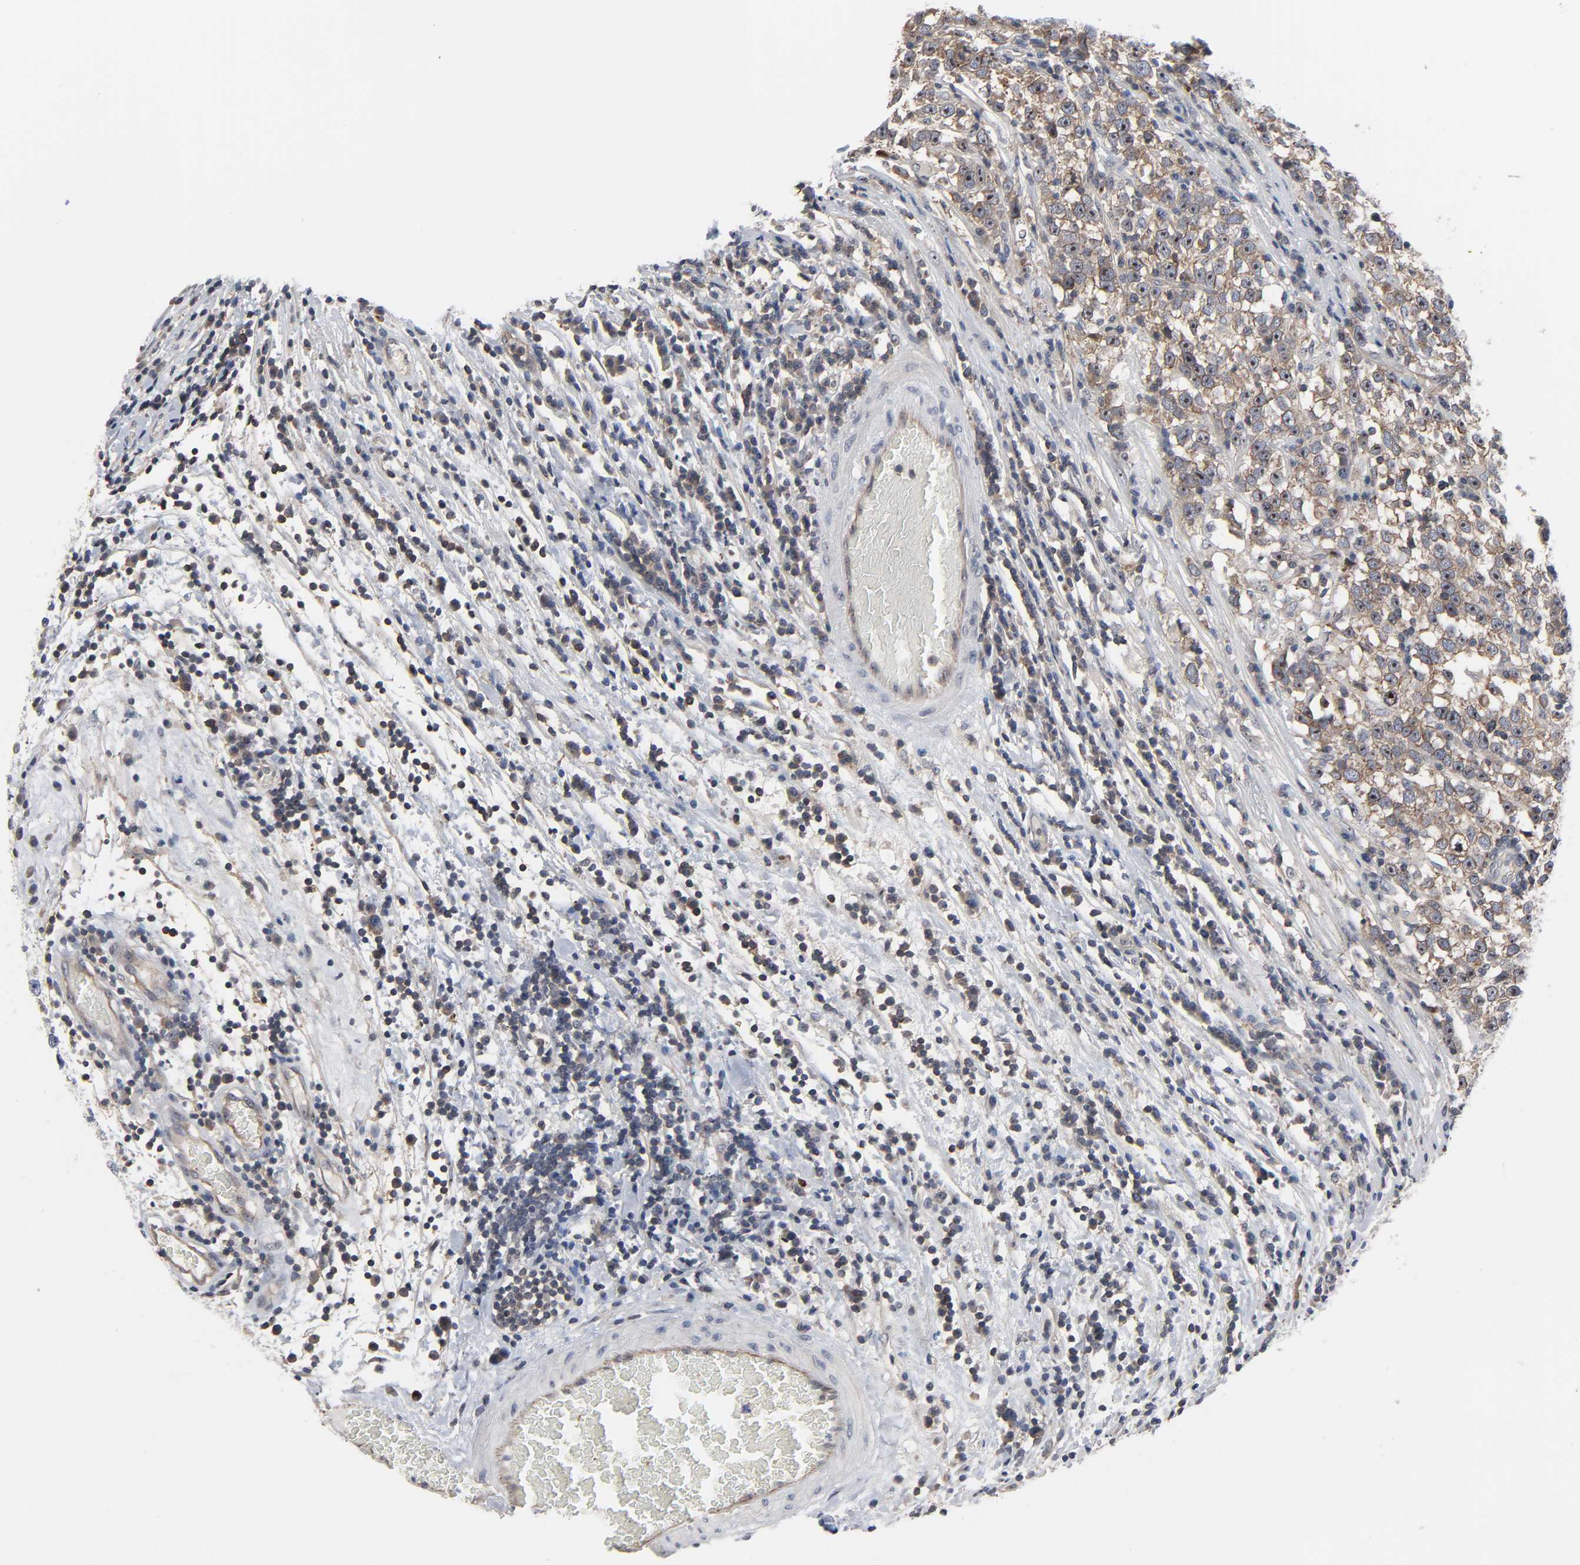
{"staining": {"intensity": "moderate", "quantity": ">75%", "location": "cytoplasmic/membranous,nuclear"}, "tissue": "testis cancer", "cell_type": "Tumor cells", "image_type": "cancer", "snomed": [{"axis": "morphology", "description": "Seminoma, NOS"}, {"axis": "topography", "description": "Testis"}], "caption": "High-magnification brightfield microscopy of seminoma (testis) stained with DAB (3,3'-diaminobenzidine) (brown) and counterstained with hematoxylin (blue). tumor cells exhibit moderate cytoplasmic/membranous and nuclear staining is appreciated in approximately>75% of cells.", "gene": "DDX10", "patient": {"sex": "male", "age": 43}}